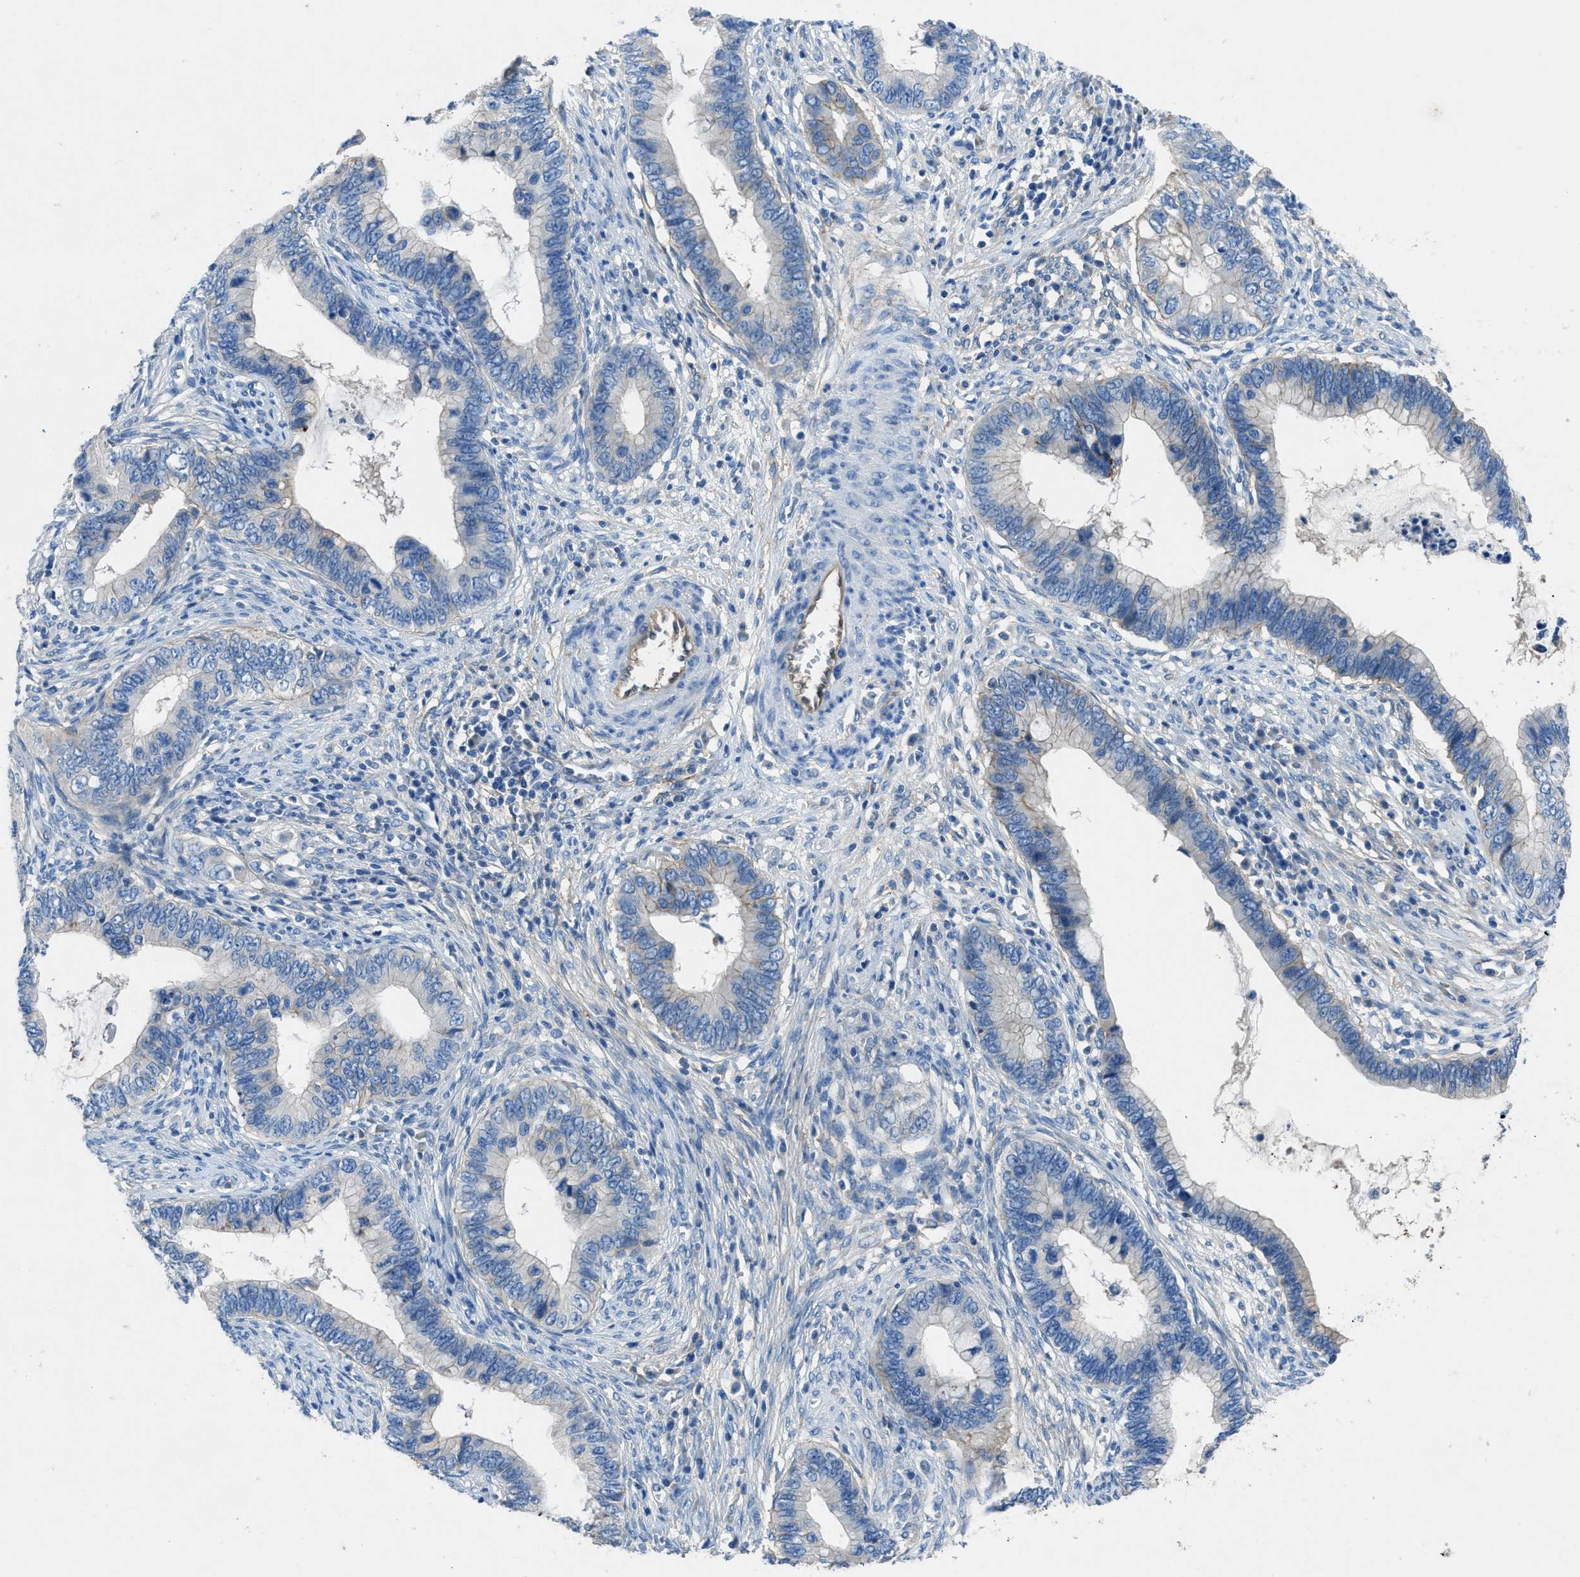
{"staining": {"intensity": "negative", "quantity": "none", "location": "none"}, "tissue": "cervical cancer", "cell_type": "Tumor cells", "image_type": "cancer", "snomed": [{"axis": "morphology", "description": "Adenocarcinoma, NOS"}, {"axis": "topography", "description": "Cervix"}], "caption": "Cervical adenocarcinoma stained for a protein using immunohistochemistry demonstrates no expression tumor cells.", "gene": "PTGFRN", "patient": {"sex": "female", "age": 44}}